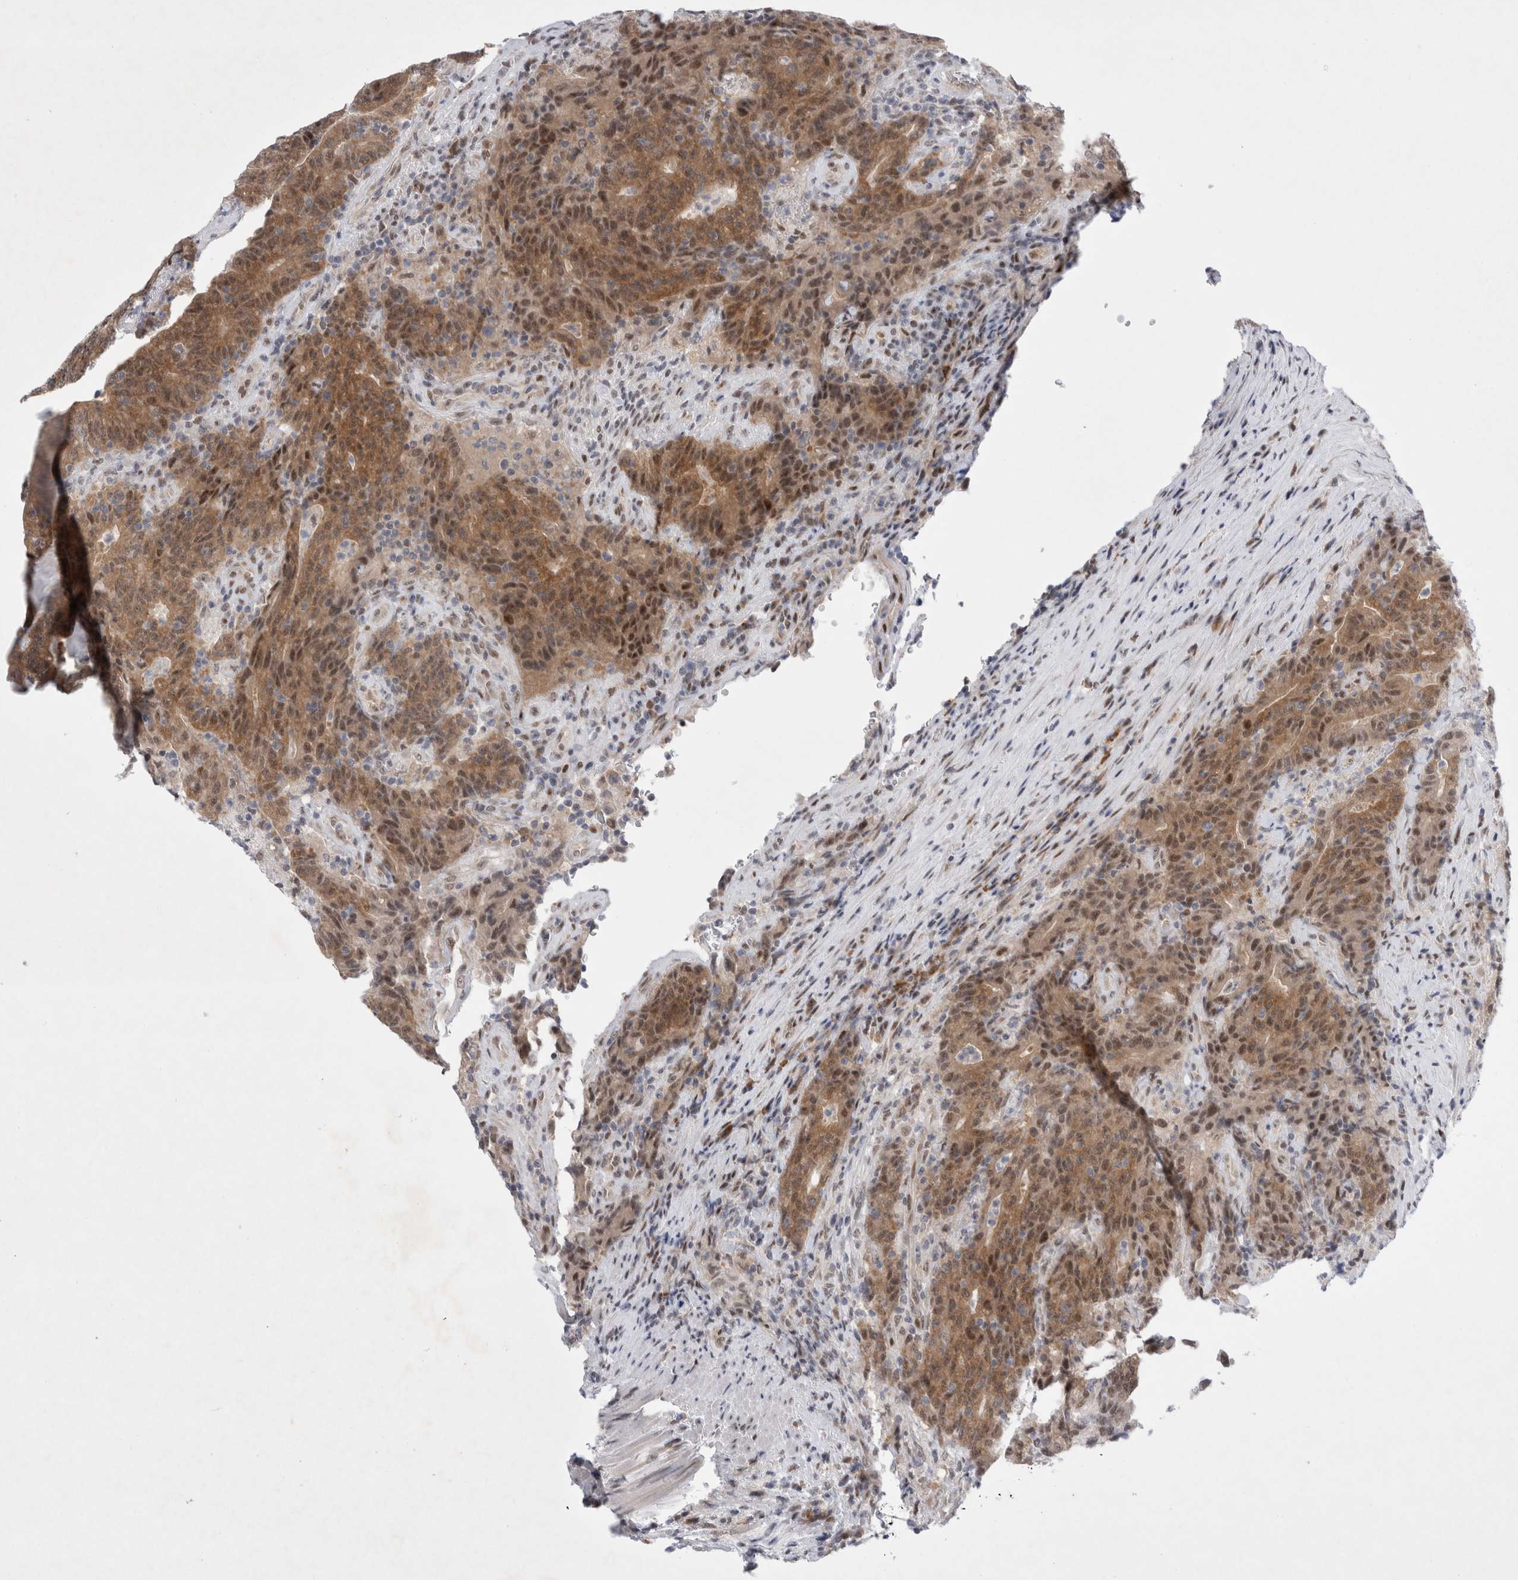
{"staining": {"intensity": "moderate", "quantity": ">75%", "location": "cytoplasmic/membranous,nuclear"}, "tissue": "colorectal cancer", "cell_type": "Tumor cells", "image_type": "cancer", "snomed": [{"axis": "morphology", "description": "Normal tissue, NOS"}, {"axis": "morphology", "description": "Adenocarcinoma, NOS"}, {"axis": "topography", "description": "Colon"}], "caption": "Adenocarcinoma (colorectal) stained with DAB (3,3'-diaminobenzidine) immunohistochemistry demonstrates medium levels of moderate cytoplasmic/membranous and nuclear positivity in approximately >75% of tumor cells.", "gene": "WIPF2", "patient": {"sex": "female", "age": 75}}